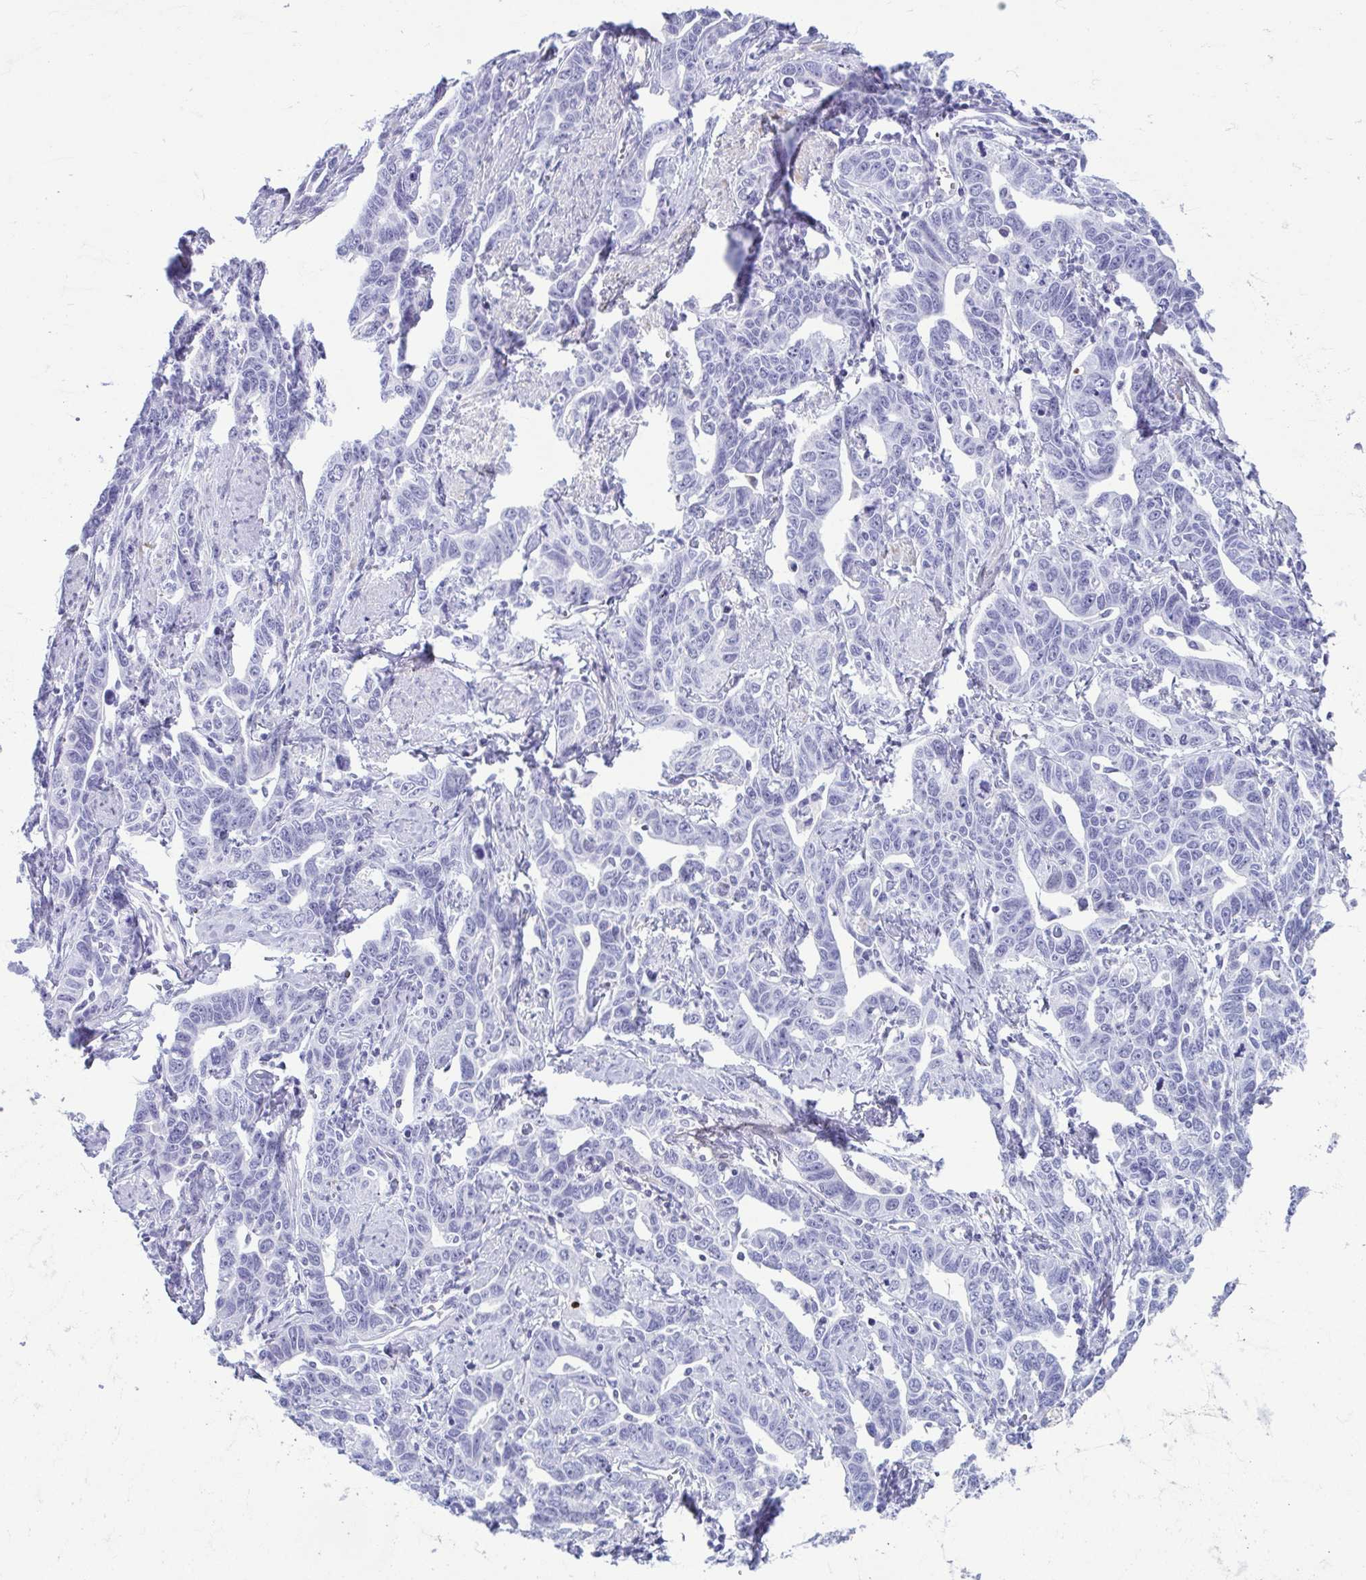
{"staining": {"intensity": "negative", "quantity": "none", "location": "none"}, "tissue": "ovarian cancer", "cell_type": "Tumor cells", "image_type": "cancer", "snomed": [{"axis": "morphology", "description": "Cystadenocarcinoma, serous, NOS"}, {"axis": "topography", "description": "Ovary"}], "caption": "This is an immunohistochemistry (IHC) image of ovarian serous cystadenocarcinoma. There is no positivity in tumor cells.", "gene": "TCEAL3", "patient": {"sex": "female", "age": 69}}